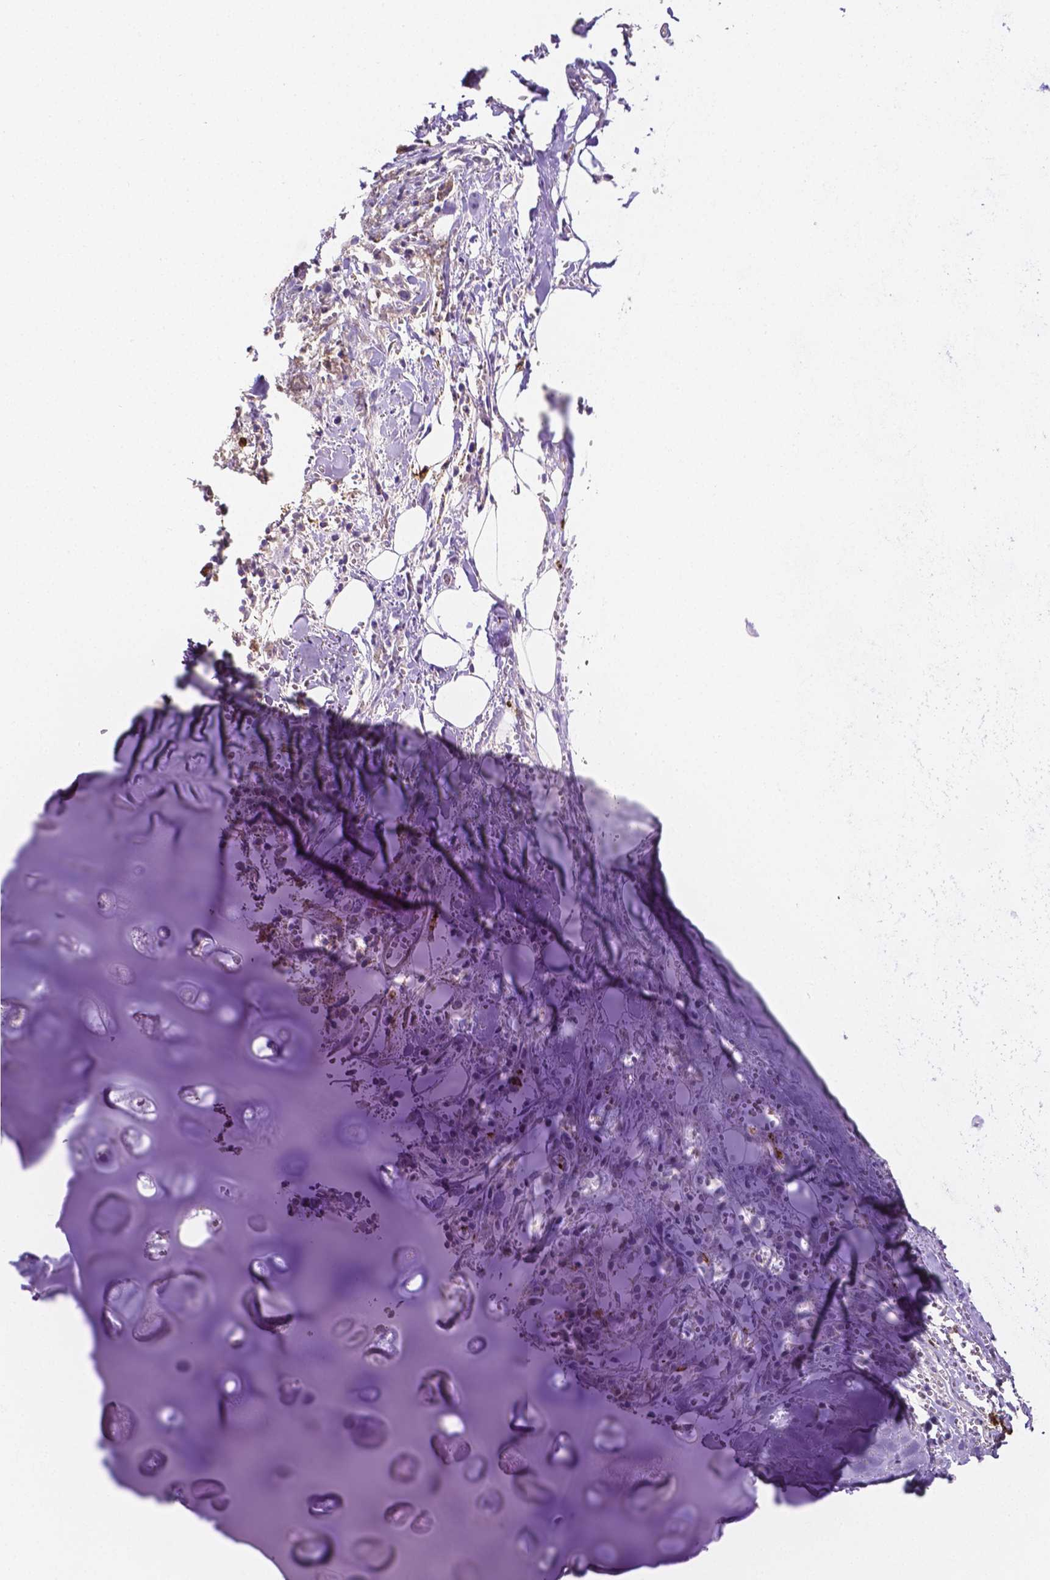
{"staining": {"intensity": "negative", "quantity": "none", "location": "none"}, "tissue": "adipose tissue", "cell_type": "Adipocytes", "image_type": "normal", "snomed": [{"axis": "morphology", "description": "Normal tissue, NOS"}, {"axis": "morphology", "description": "Squamous cell carcinoma, NOS"}, {"axis": "topography", "description": "Cartilage tissue"}, {"axis": "topography", "description": "Bronchus"}, {"axis": "topography", "description": "Lung"}], "caption": "Immunohistochemistry micrograph of unremarkable adipose tissue stained for a protein (brown), which displays no expression in adipocytes.", "gene": "MMP9", "patient": {"sex": "male", "age": 66}}